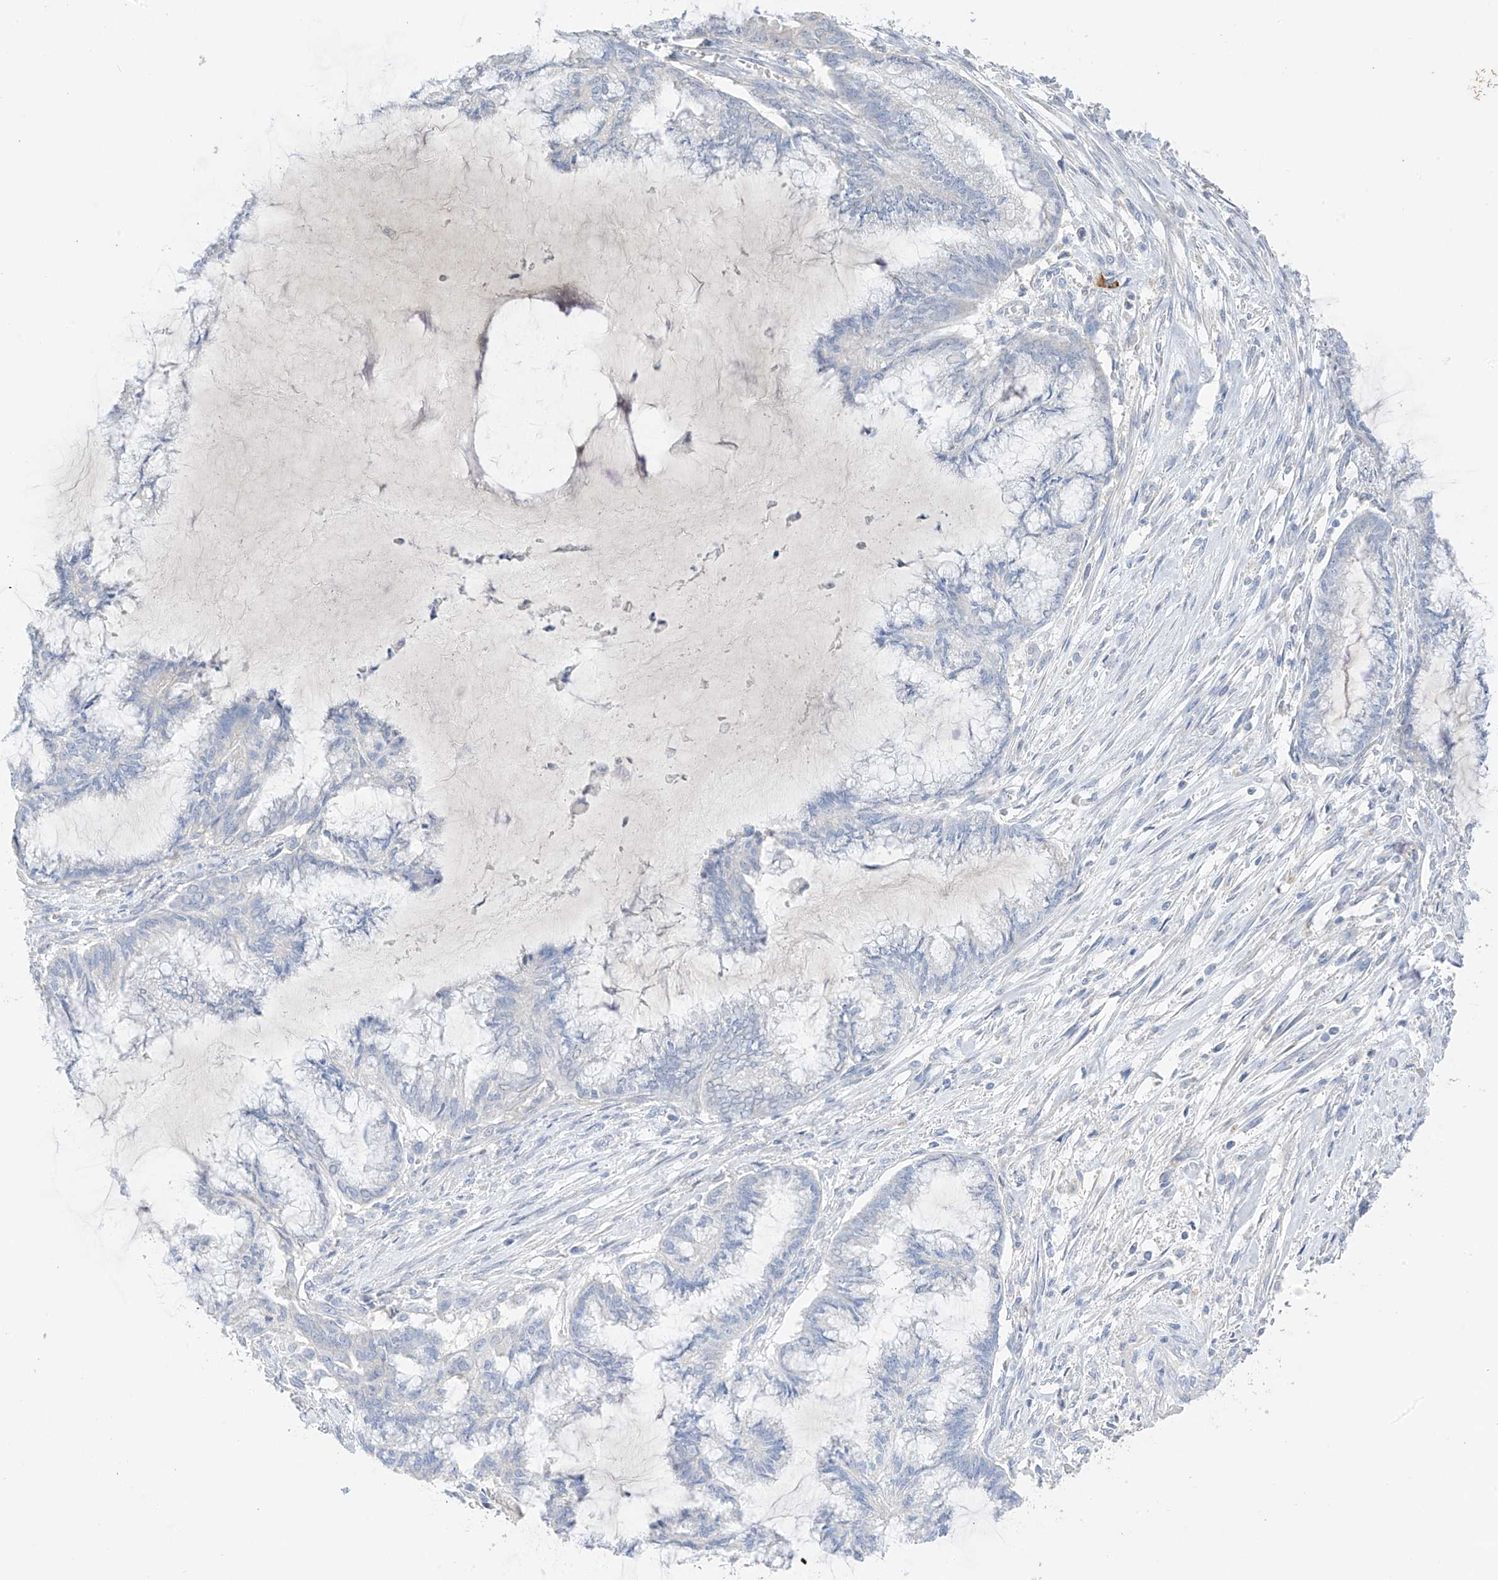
{"staining": {"intensity": "negative", "quantity": "none", "location": "none"}, "tissue": "endometrial cancer", "cell_type": "Tumor cells", "image_type": "cancer", "snomed": [{"axis": "morphology", "description": "Adenocarcinoma, NOS"}, {"axis": "topography", "description": "Endometrium"}], "caption": "Tumor cells are negative for protein expression in human endometrial cancer (adenocarcinoma). (Stains: DAB immunohistochemistry with hematoxylin counter stain, Microscopy: brightfield microscopy at high magnification).", "gene": "CAPN13", "patient": {"sex": "female", "age": 86}}